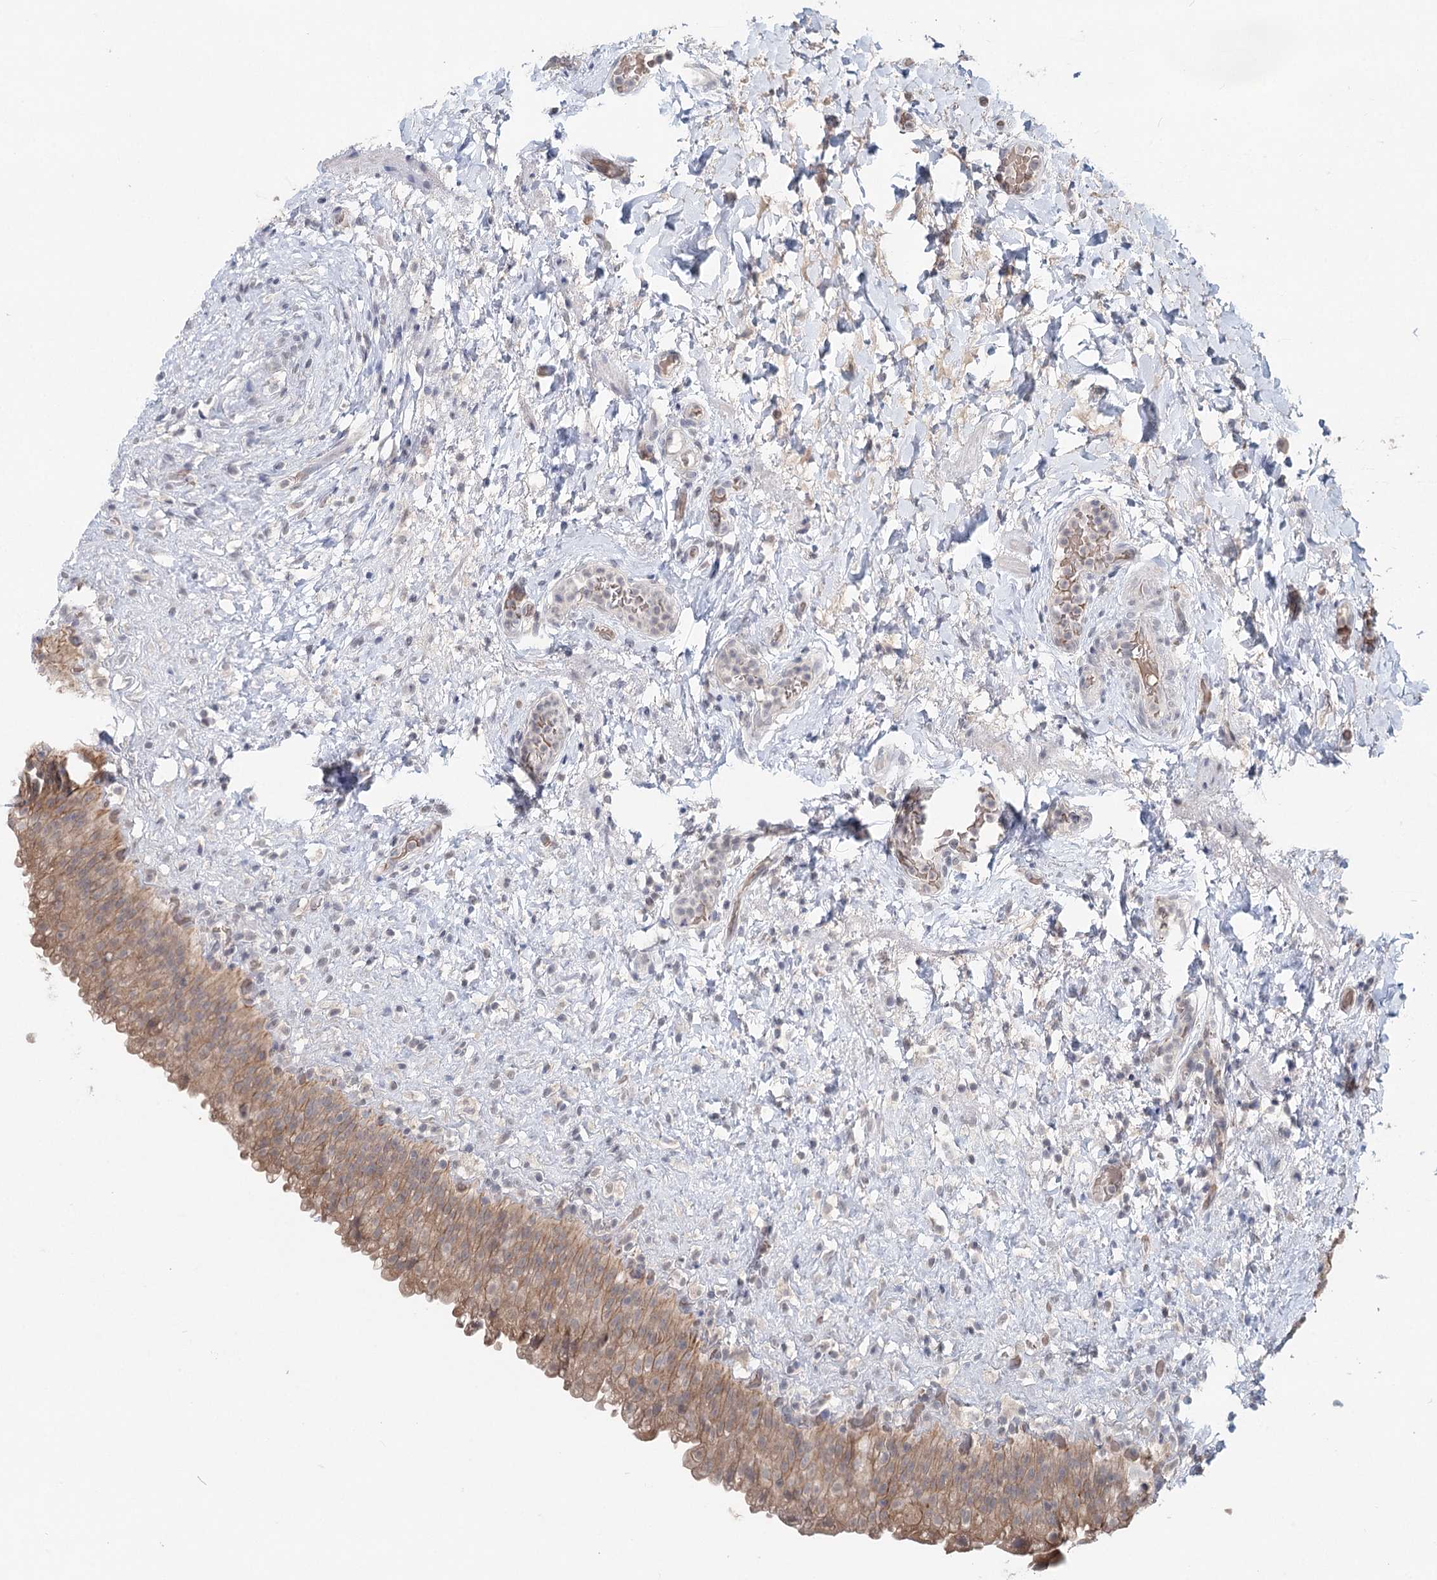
{"staining": {"intensity": "moderate", "quantity": ">75%", "location": "cytoplasmic/membranous"}, "tissue": "urinary bladder", "cell_type": "Urothelial cells", "image_type": "normal", "snomed": [{"axis": "morphology", "description": "Normal tissue, NOS"}, {"axis": "topography", "description": "Urinary bladder"}], "caption": "This photomicrograph displays IHC staining of normal urinary bladder, with medium moderate cytoplasmic/membranous staining in approximately >75% of urothelial cells.", "gene": "FBXO7", "patient": {"sex": "female", "age": 27}}